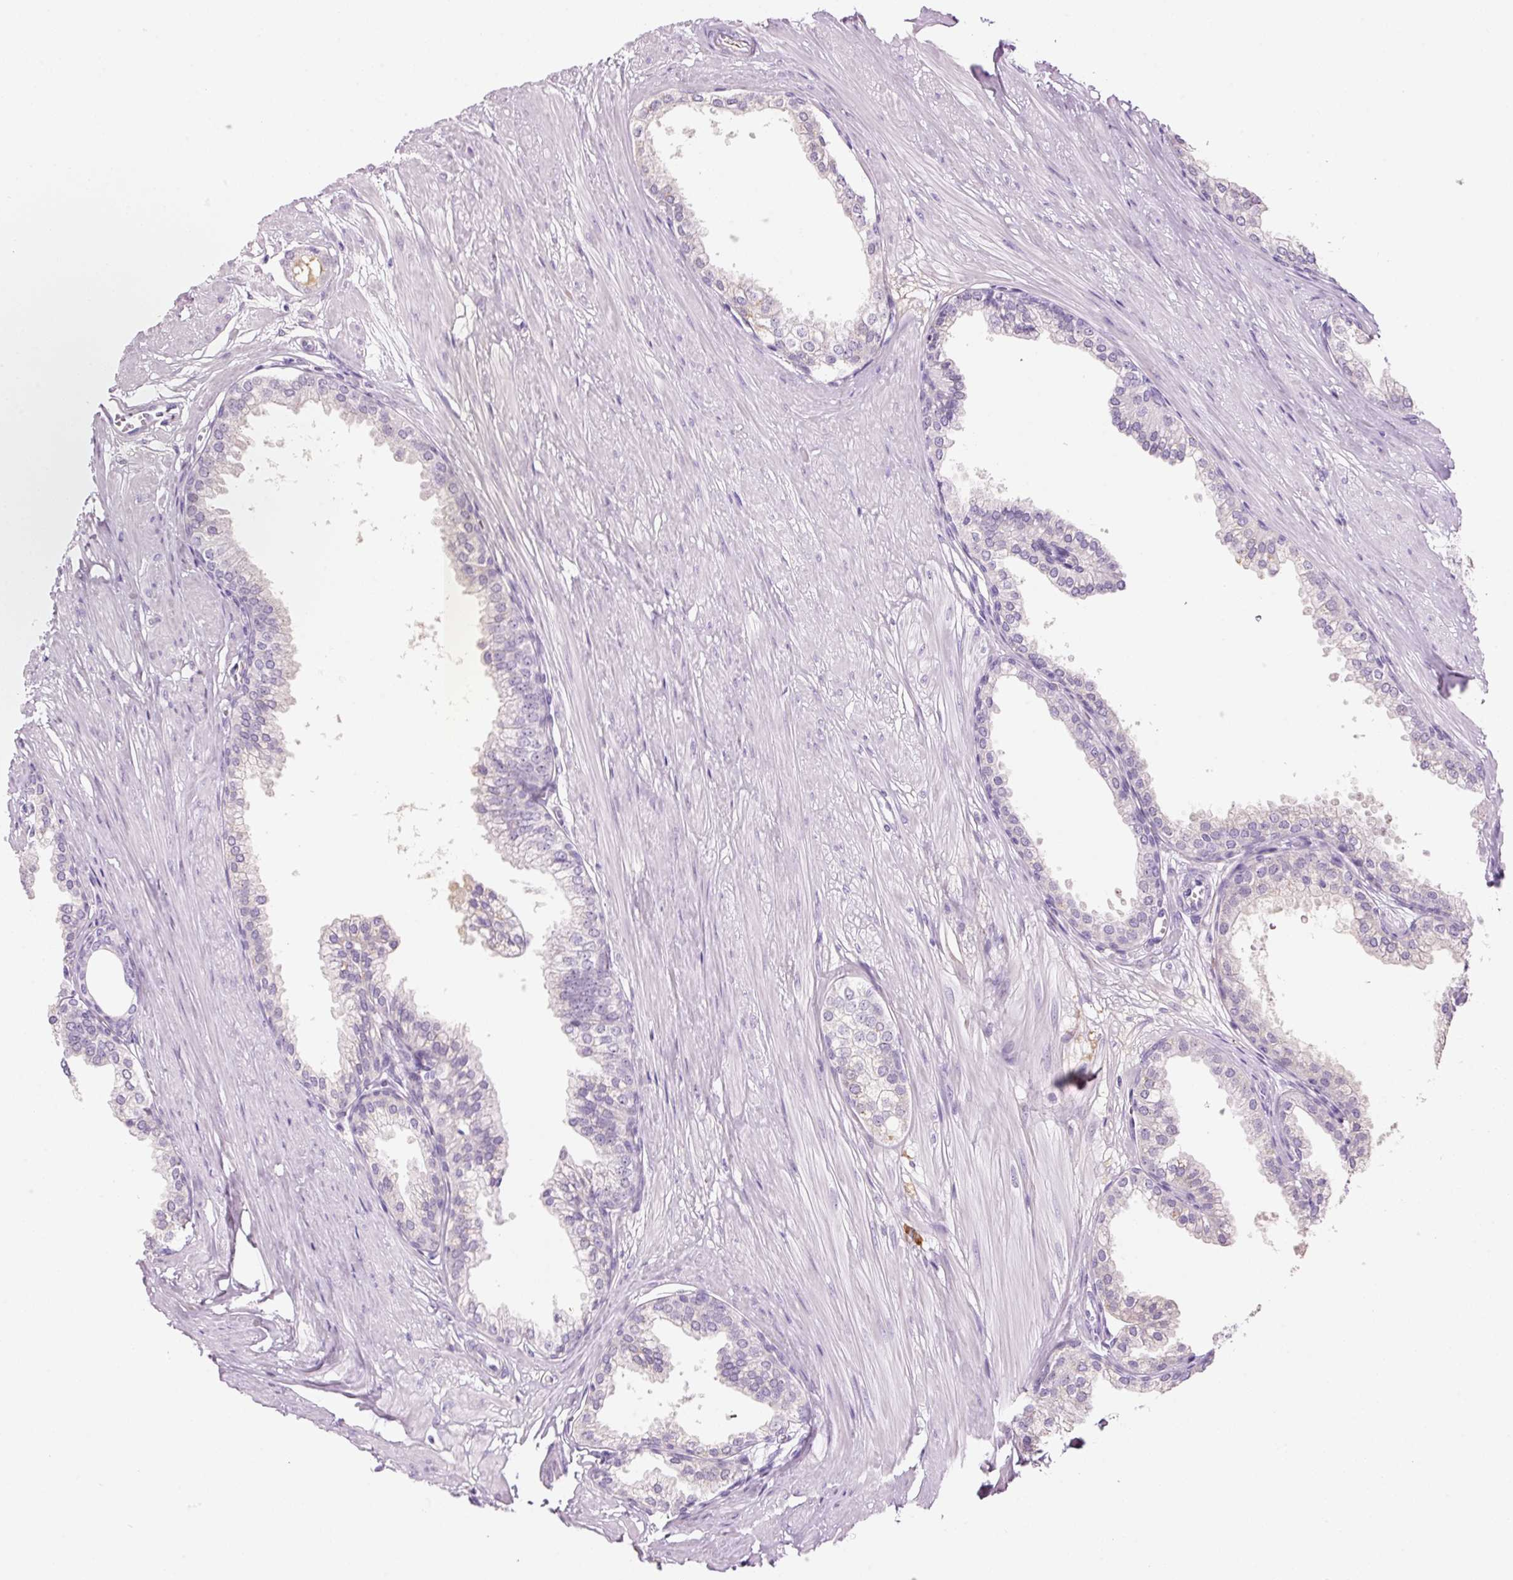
{"staining": {"intensity": "negative", "quantity": "none", "location": "none"}, "tissue": "prostate", "cell_type": "Glandular cells", "image_type": "normal", "snomed": [{"axis": "morphology", "description": "Normal tissue, NOS"}, {"axis": "topography", "description": "Prostate"}, {"axis": "topography", "description": "Peripheral nerve tissue"}], "caption": "Image shows no protein expression in glandular cells of normal prostate. The staining is performed using DAB brown chromogen with nuclei counter-stained in using hematoxylin.", "gene": "KLF1", "patient": {"sex": "male", "age": 55}}